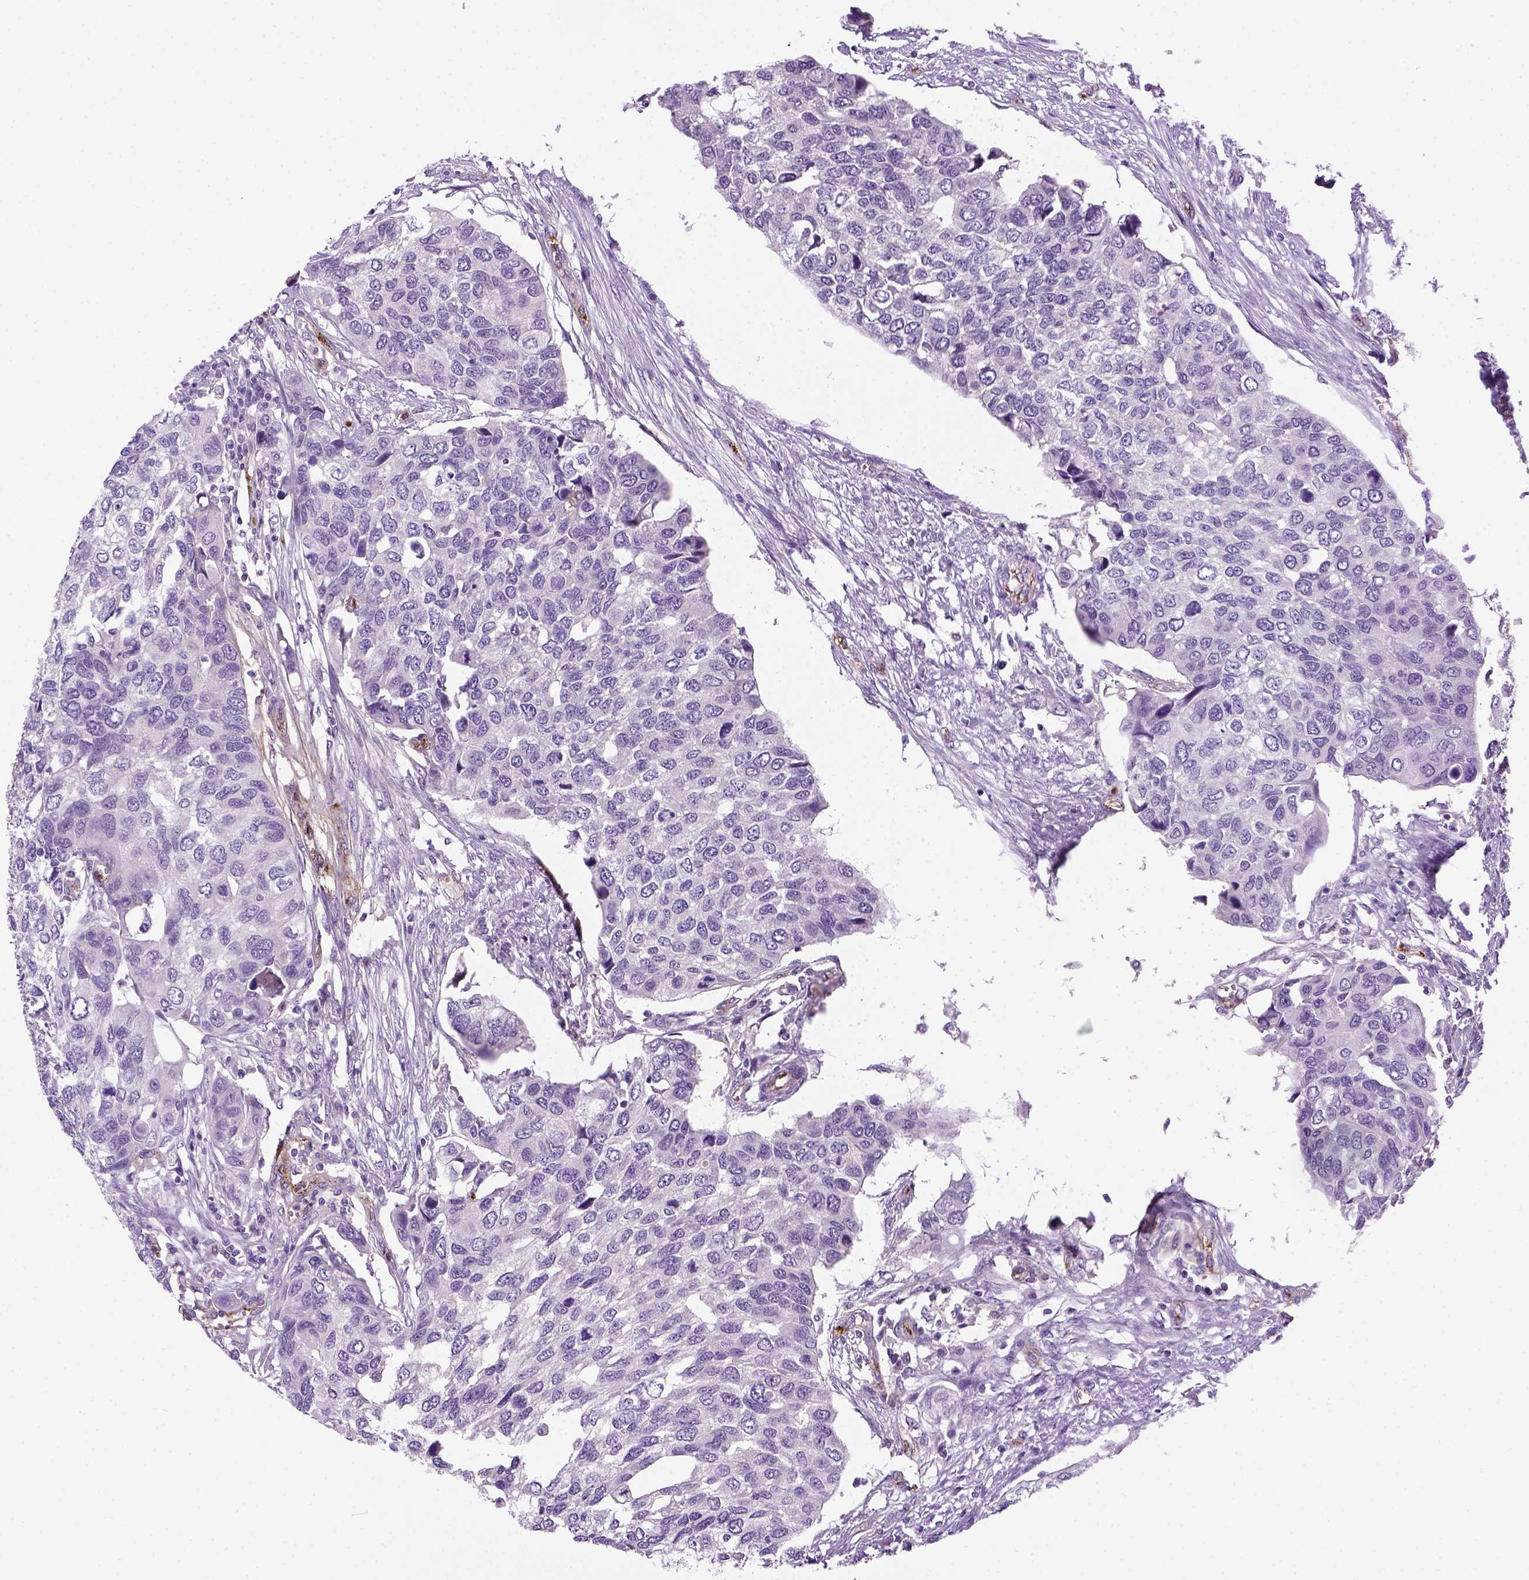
{"staining": {"intensity": "negative", "quantity": "none", "location": "none"}, "tissue": "urothelial cancer", "cell_type": "Tumor cells", "image_type": "cancer", "snomed": [{"axis": "morphology", "description": "Urothelial carcinoma, High grade"}, {"axis": "topography", "description": "Urinary bladder"}], "caption": "Tumor cells are negative for brown protein staining in urothelial carcinoma (high-grade).", "gene": "VWF", "patient": {"sex": "male", "age": 60}}